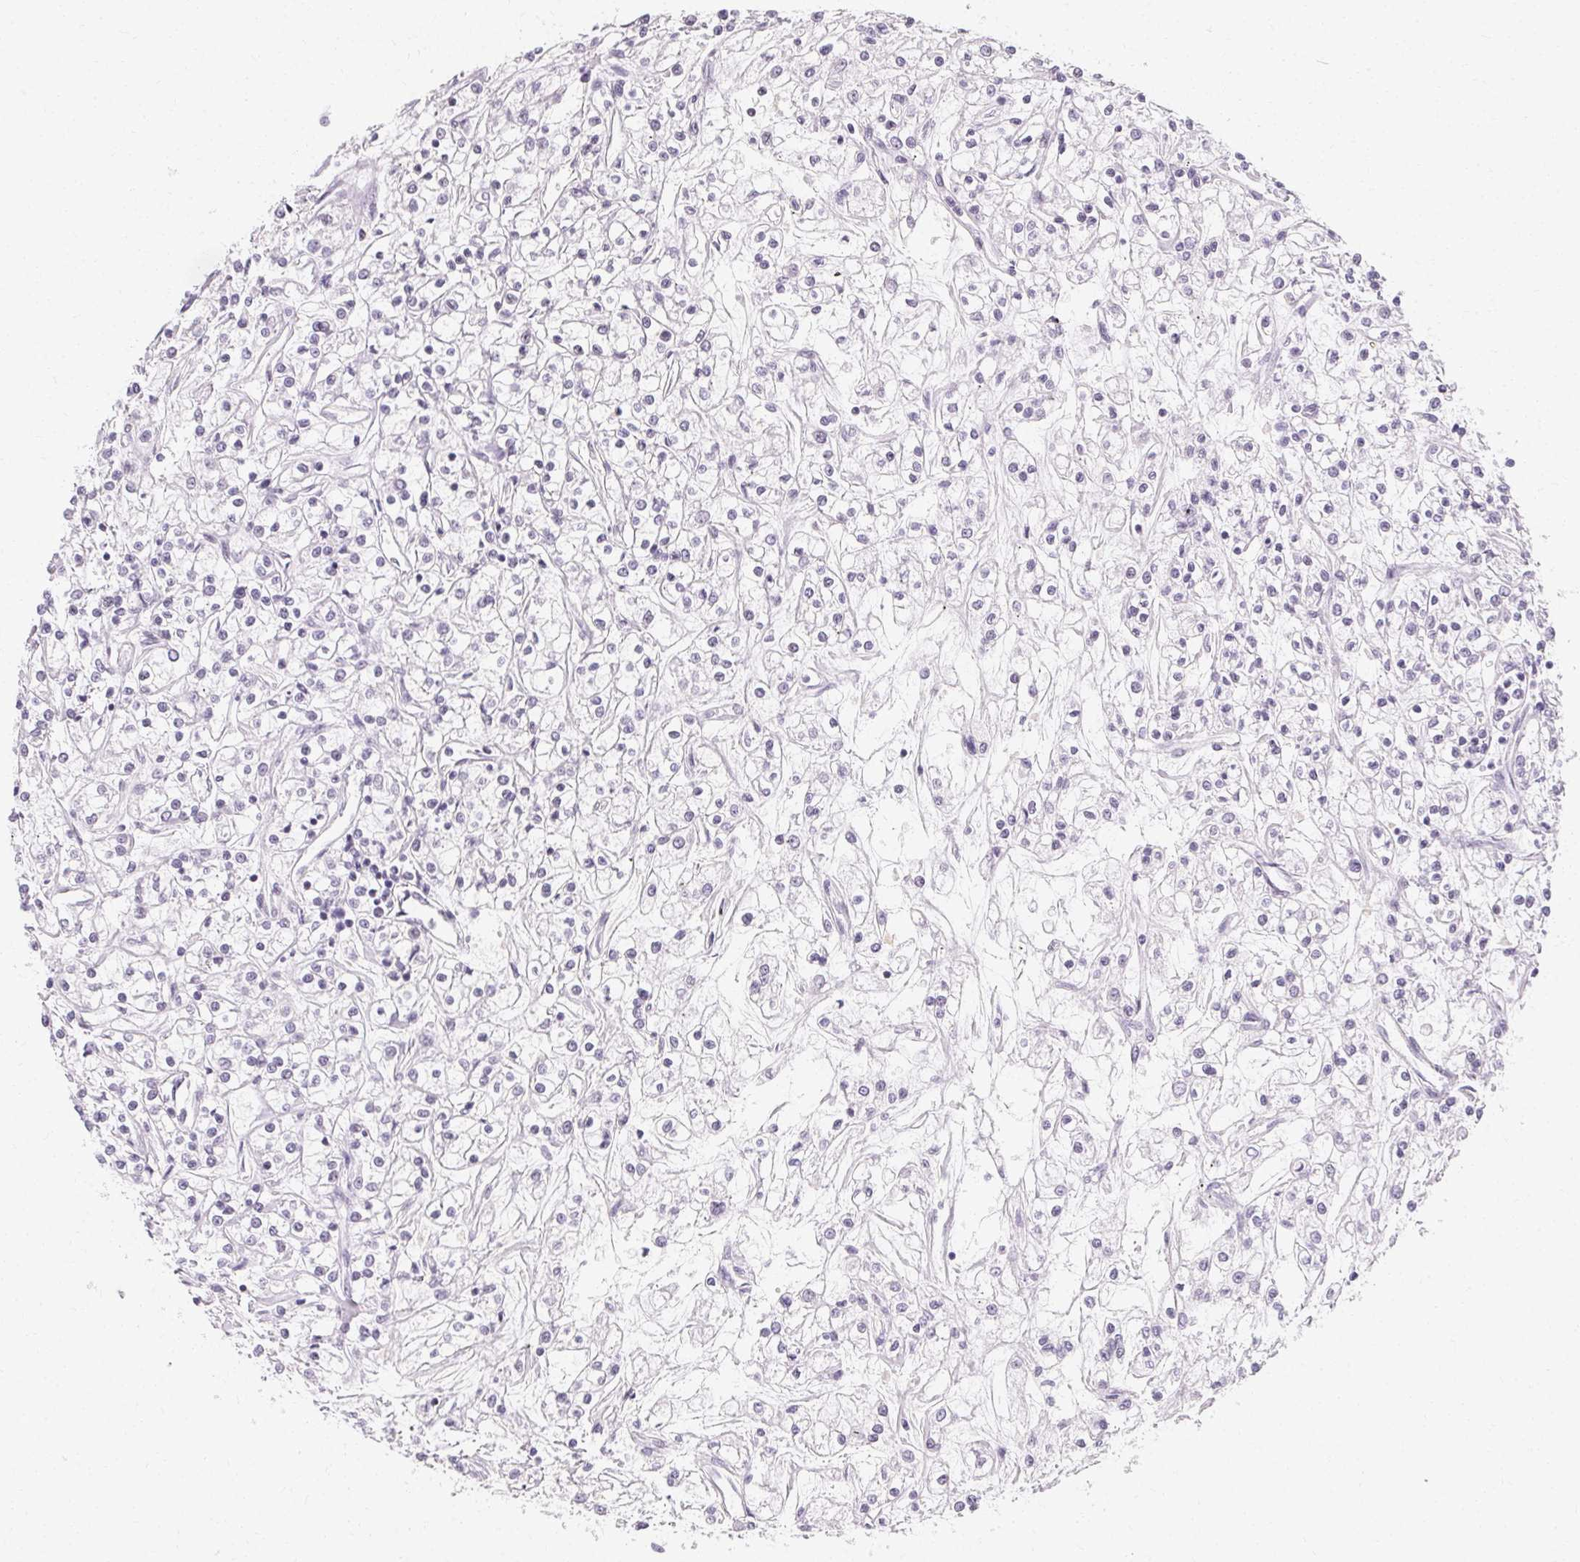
{"staining": {"intensity": "negative", "quantity": "none", "location": "none"}, "tissue": "renal cancer", "cell_type": "Tumor cells", "image_type": "cancer", "snomed": [{"axis": "morphology", "description": "Adenocarcinoma, NOS"}, {"axis": "topography", "description": "Kidney"}], "caption": "IHC image of neoplastic tissue: human renal adenocarcinoma stained with DAB exhibits no significant protein positivity in tumor cells. (DAB IHC with hematoxylin counter stain).", "gene": "SYNPR", "patient": {"sex": "female", "age": 59}}